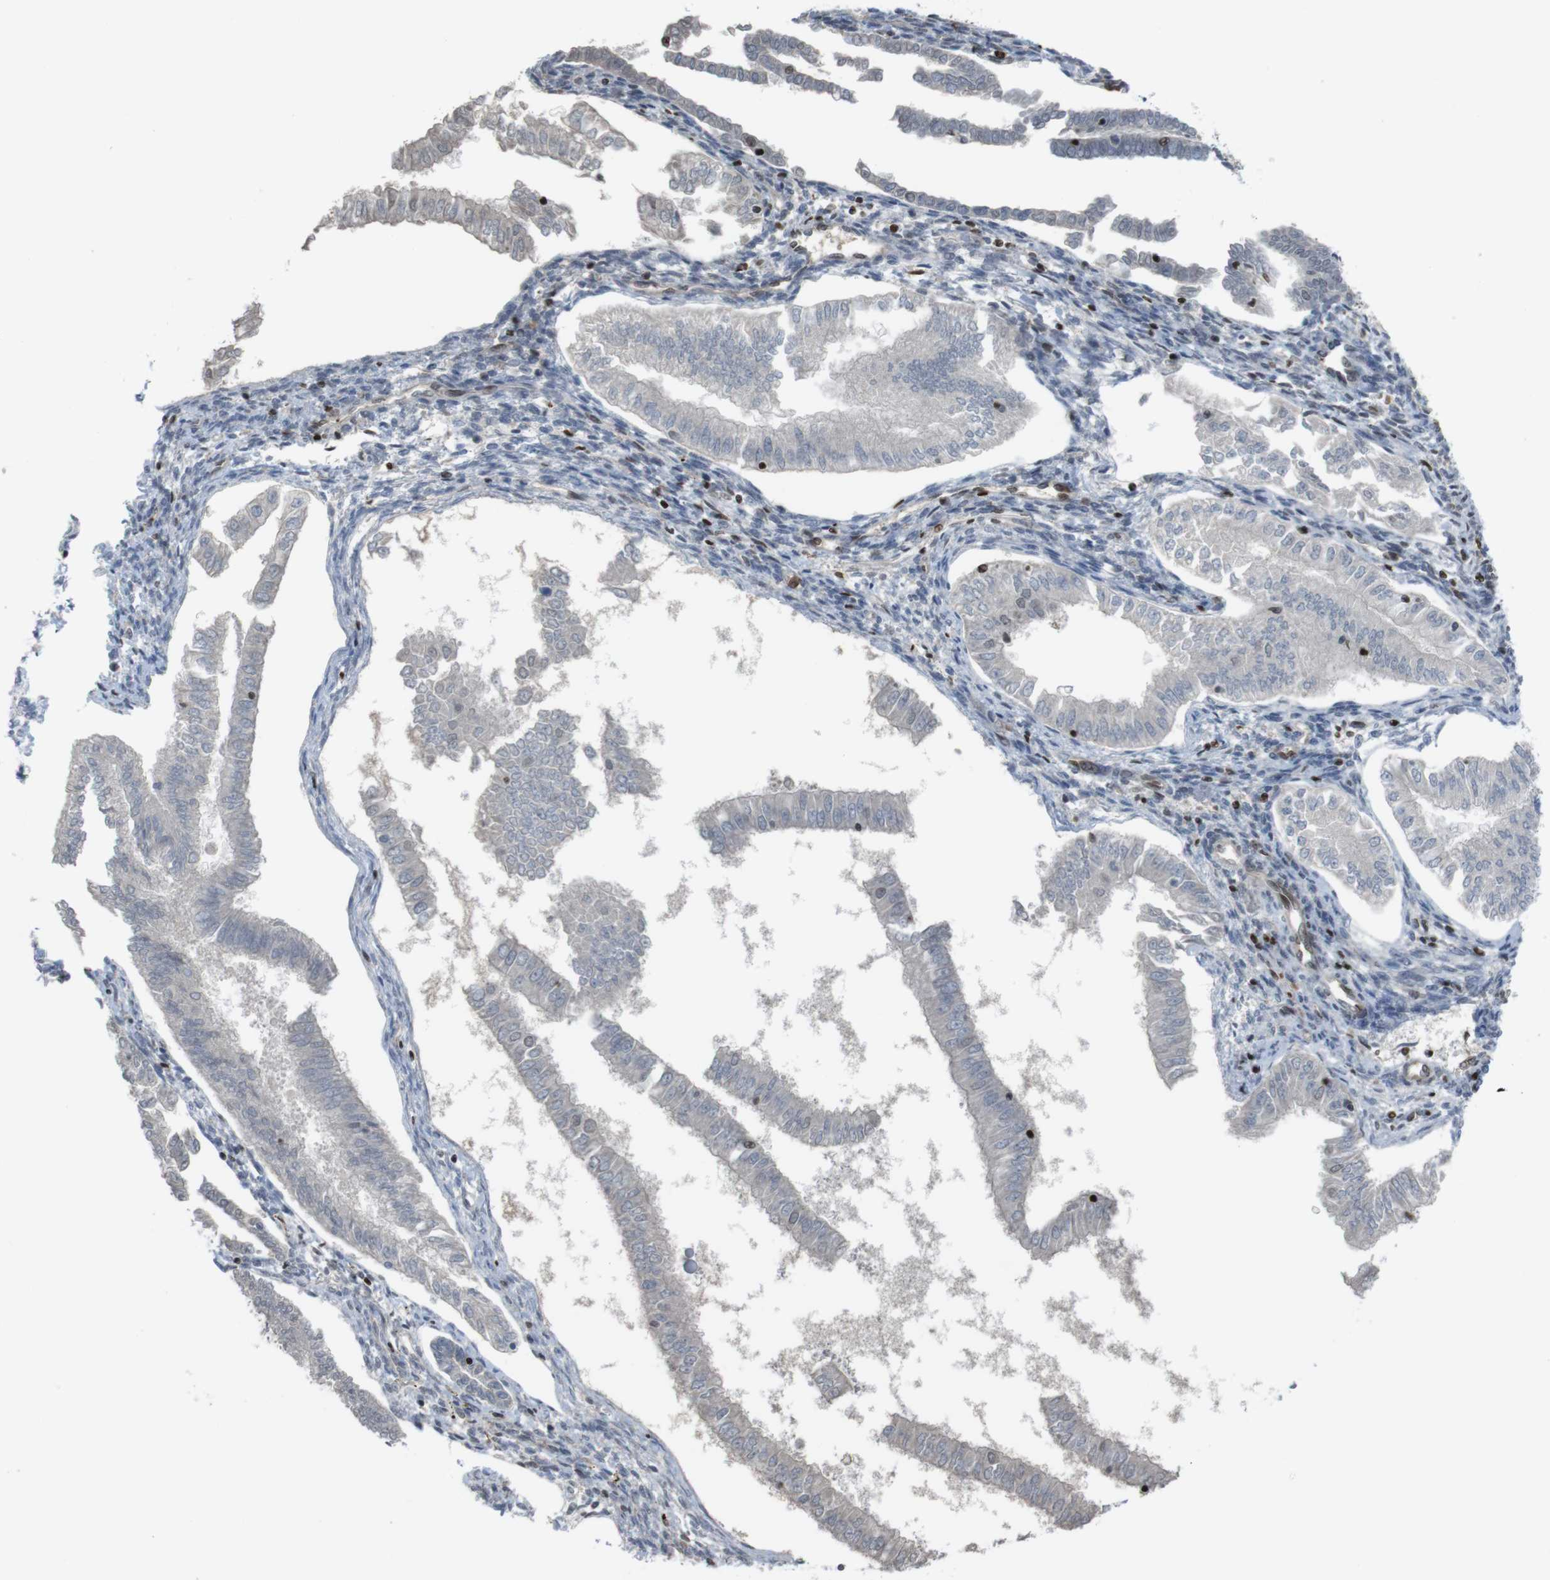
{"staining": {"intensity": "negative", "quantity": "none", "location": "none"}, "tissue": "endometrial cancer", "cell_type": "Tumor cells", "image_type": "cancer", "snomed": [{"axis": "morphology", "description": "Adenocarcinoma, NOS"}, {"axis": "topography", "description": "Endometrium"}], "caption": "High power microscopy histopathology image of an IHC photomicrograph of adenocarcinoma (endometrial), revealing no significant staining in tumor cells.", "gene": "SUB1", "patient": {"sex": "female", "age": 53}}